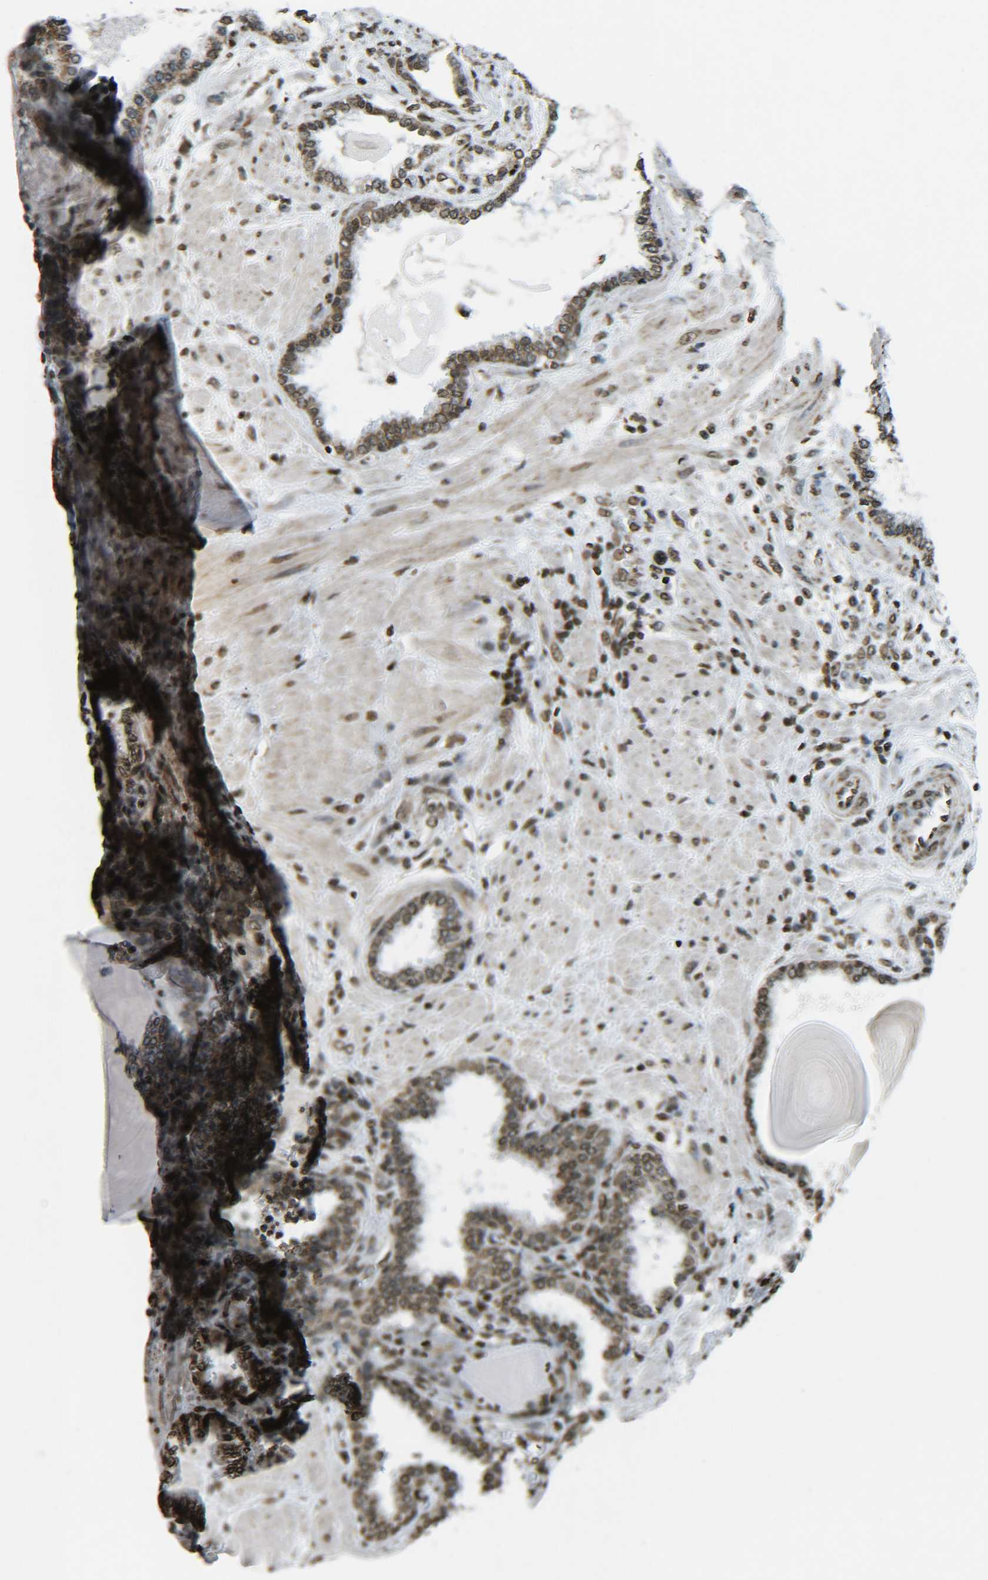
{"staining": {"intensity": "moderate", "quantity": ">75%", "location": "cytoplasmic/membranous,nuclear"}, "tissue": "prostate", "cell_type": "Glandular cells", "image_type": "normal", "snomed": [{"axis": "morphology", "description": "Normal tissue, NOS"}, {"axis": "topography", "description": "Prostate"}], "caption": "Protein expression by immunohistochemistry (IHC) reveals moderate cytoplasmic/membranous,nuclear positivity in approximately >75% of glandular cells in unremarkable prostate.", "gene": "NEUROG2", "patient": {"sex": "male", "age": 51}}